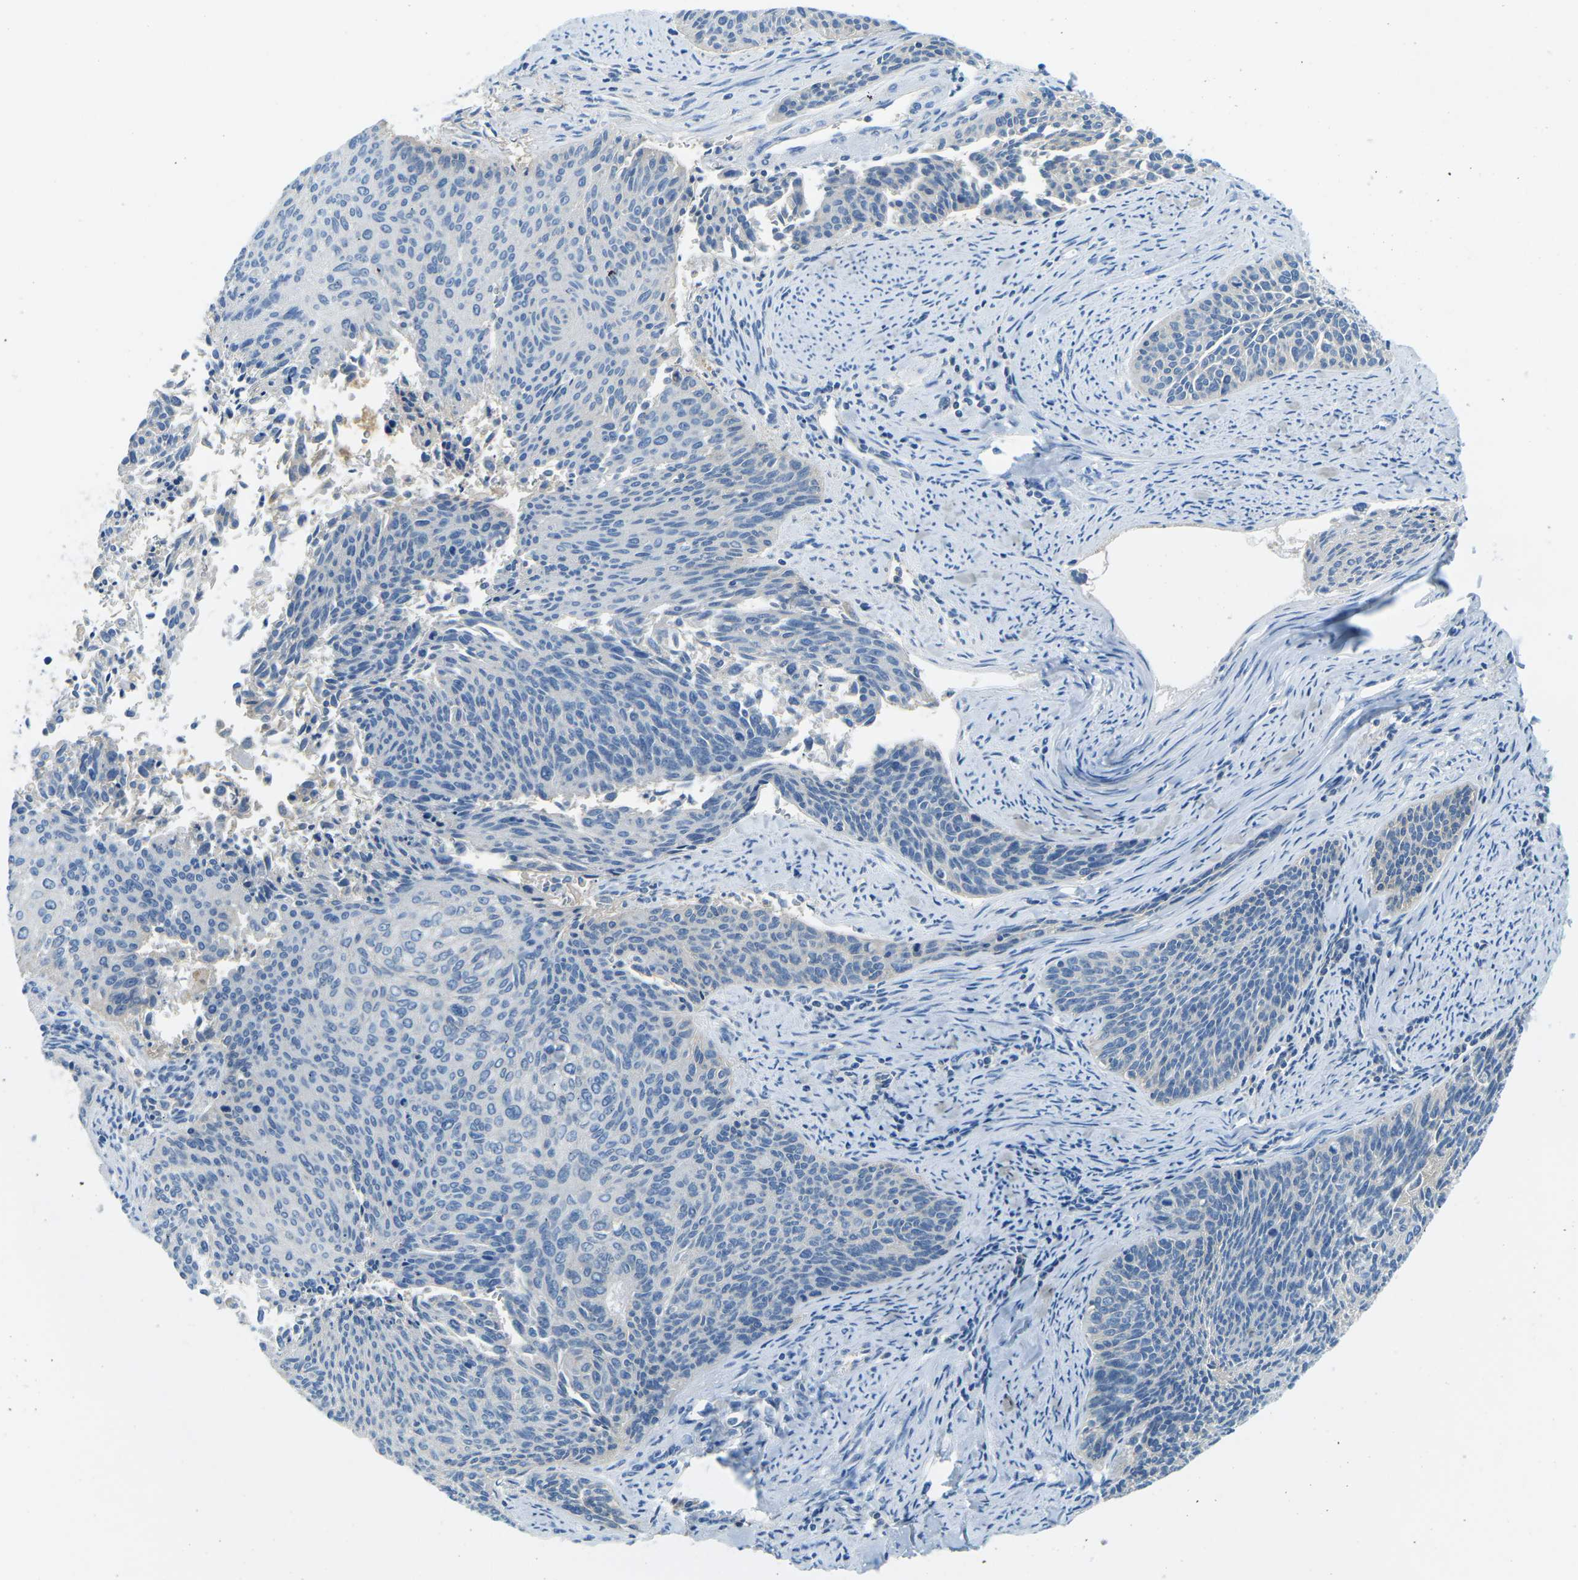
{"staining": {"intensity": "negative", "quantity": "none", "location": "none"}, "tissue": "cervical cancer", "cell_type": "Tumor cells", "image_type": "cancer", "snomed": [{"axis": "morphology", "description": "Squamous cell carcinoma, NOS"}, {"axis": "topography", "description": "Cervix"}], "caption": "There is no significant staining in tumor cells of squamous cell carcinoma (cervical).", "gene": "CD47", "patient": {"sex": "female", "age": 55}}